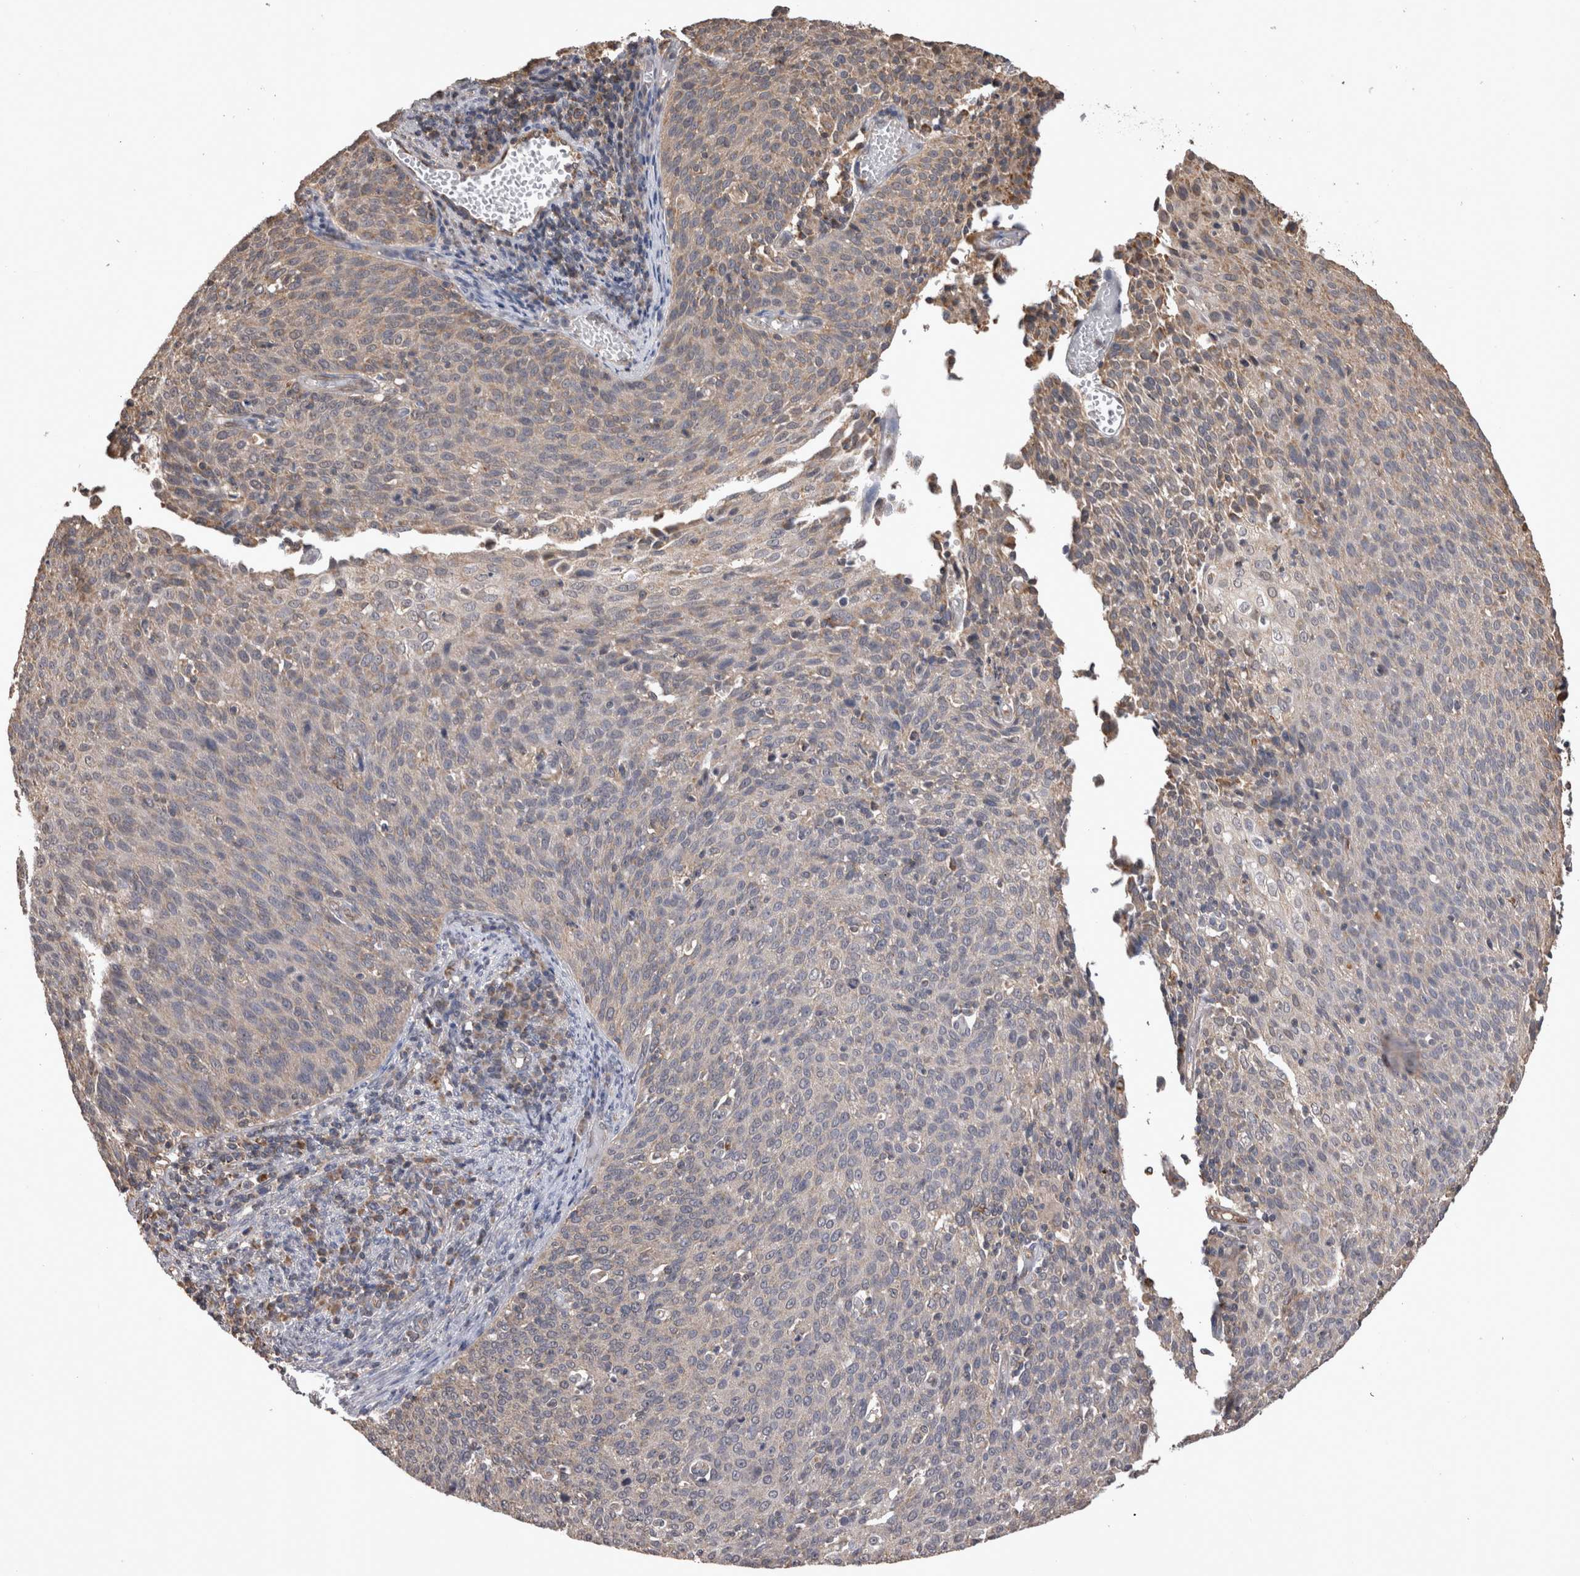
{"staining": {"intensity": "weak", "quantity": "25%-75%", "location": "cytoplasmic/membranous"}, "tissue": "cervical cancer", "cell_type": "Tumor cells", "image_type": "cancer", "snomed": [{"axis": "morphology", "description": "Squamous cell carcinoma, NOS"}, {"axis": "topography", "description": "Cervix"}], "caption": "Human cervical cancer stained with a protein marker reveals weak staining in tumor cells.", "gene": "PREP", "patient": {"sex": "female", "age": 38}}